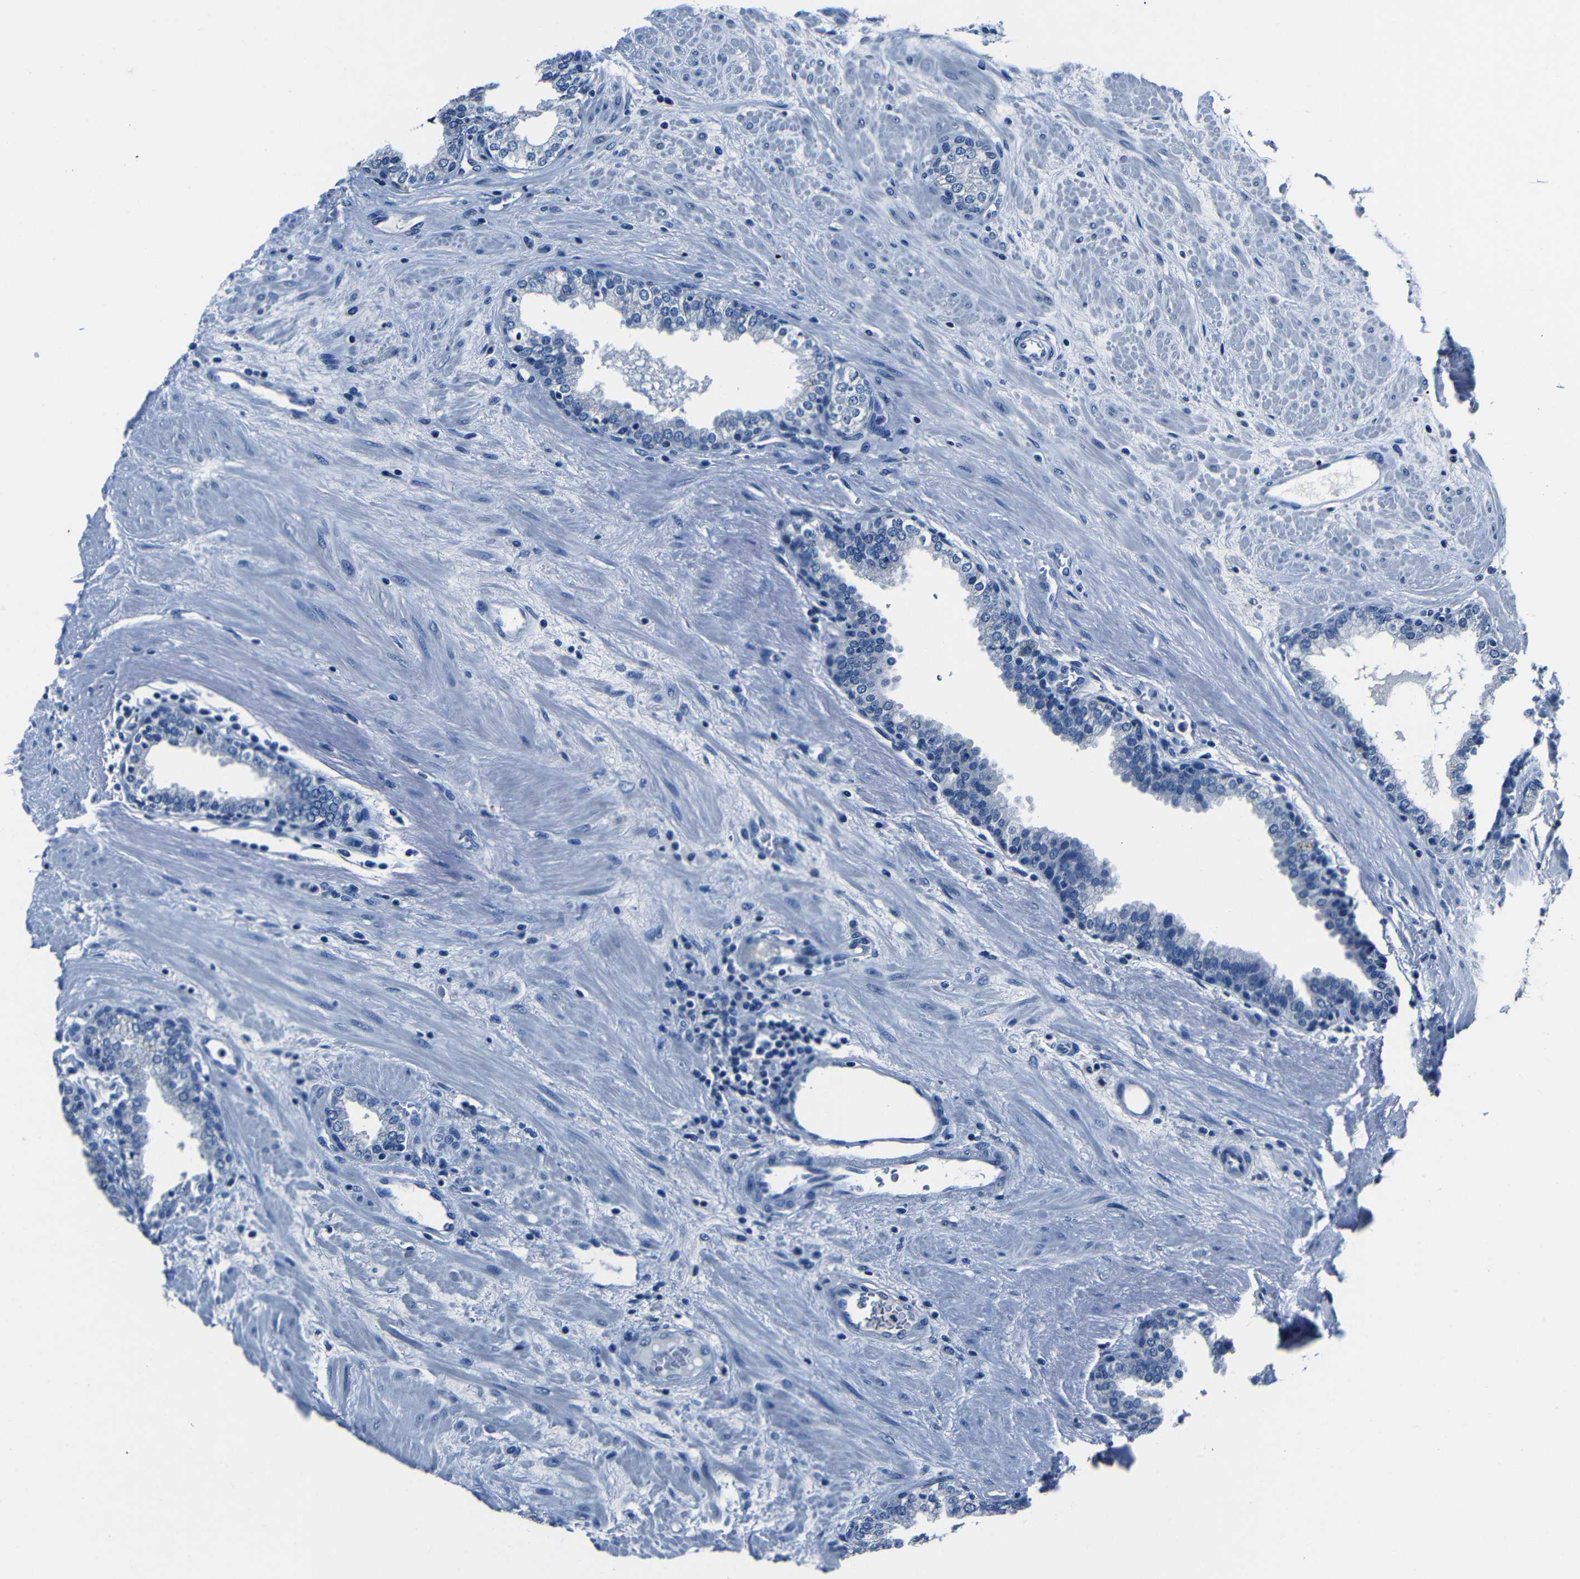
{"staining": {"intensity": "negative", "quantity": "none", "location": "none"}, "tissue": "prostate", "cell_type": "Glandular cells", "image_type": "normal", "snomed": [{"axis": "morphology", "description": "Normal tissue, NOS"}, {"axis": "topography", "description": "Prostate"}], "caption": "This is a micrograph of IHC staining of unremarkable prostate, which shows no expression in glandular cells. Brightfield microscopy of immunohistochemistry (IHC) stained with DAB (3,3'-diaminobenzidine) (brown) and hematoxylin (blue), captured at high magnification.", "gene": "NCMAP", "patient": {"sex": "male", "age": 51}}